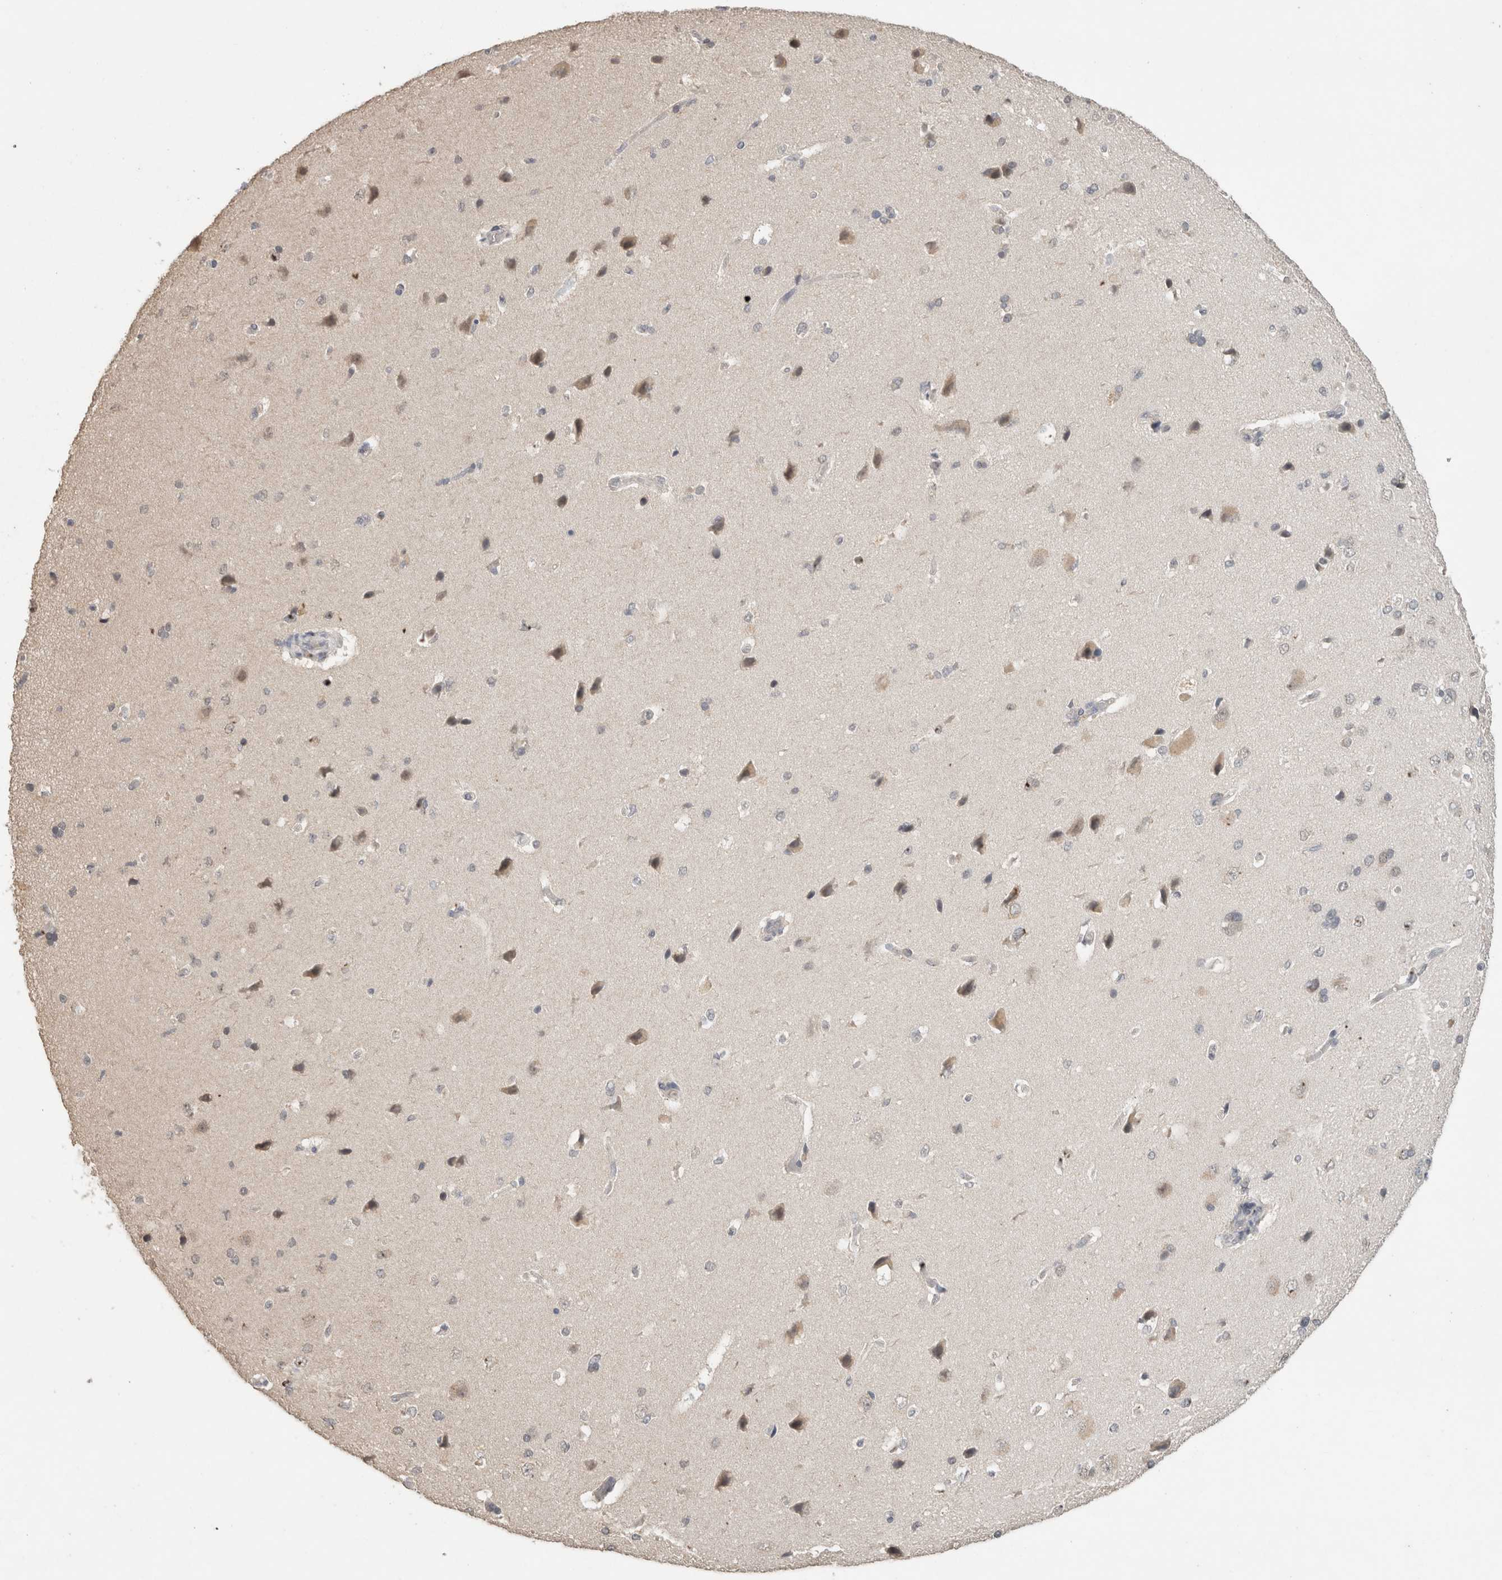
{"staining": {"intensity": "negative", "quantity": "none", "location": "none"}, "tissue": "cerebral cortex", "cell_type": "Endothelial cells", "image_type": "normal", "snomed": [{"axis": "morphology", "description": "Normal tissue, NOS"}, {"axis": "topography", "description": "Cerebral cortex"}], "caption": "Photomicrograph shows no protein expression in endothelial cells of unremarkable cerebral cortex.", "gene": "TRAT1", "patient": {"sex": "male", "age": 62}}